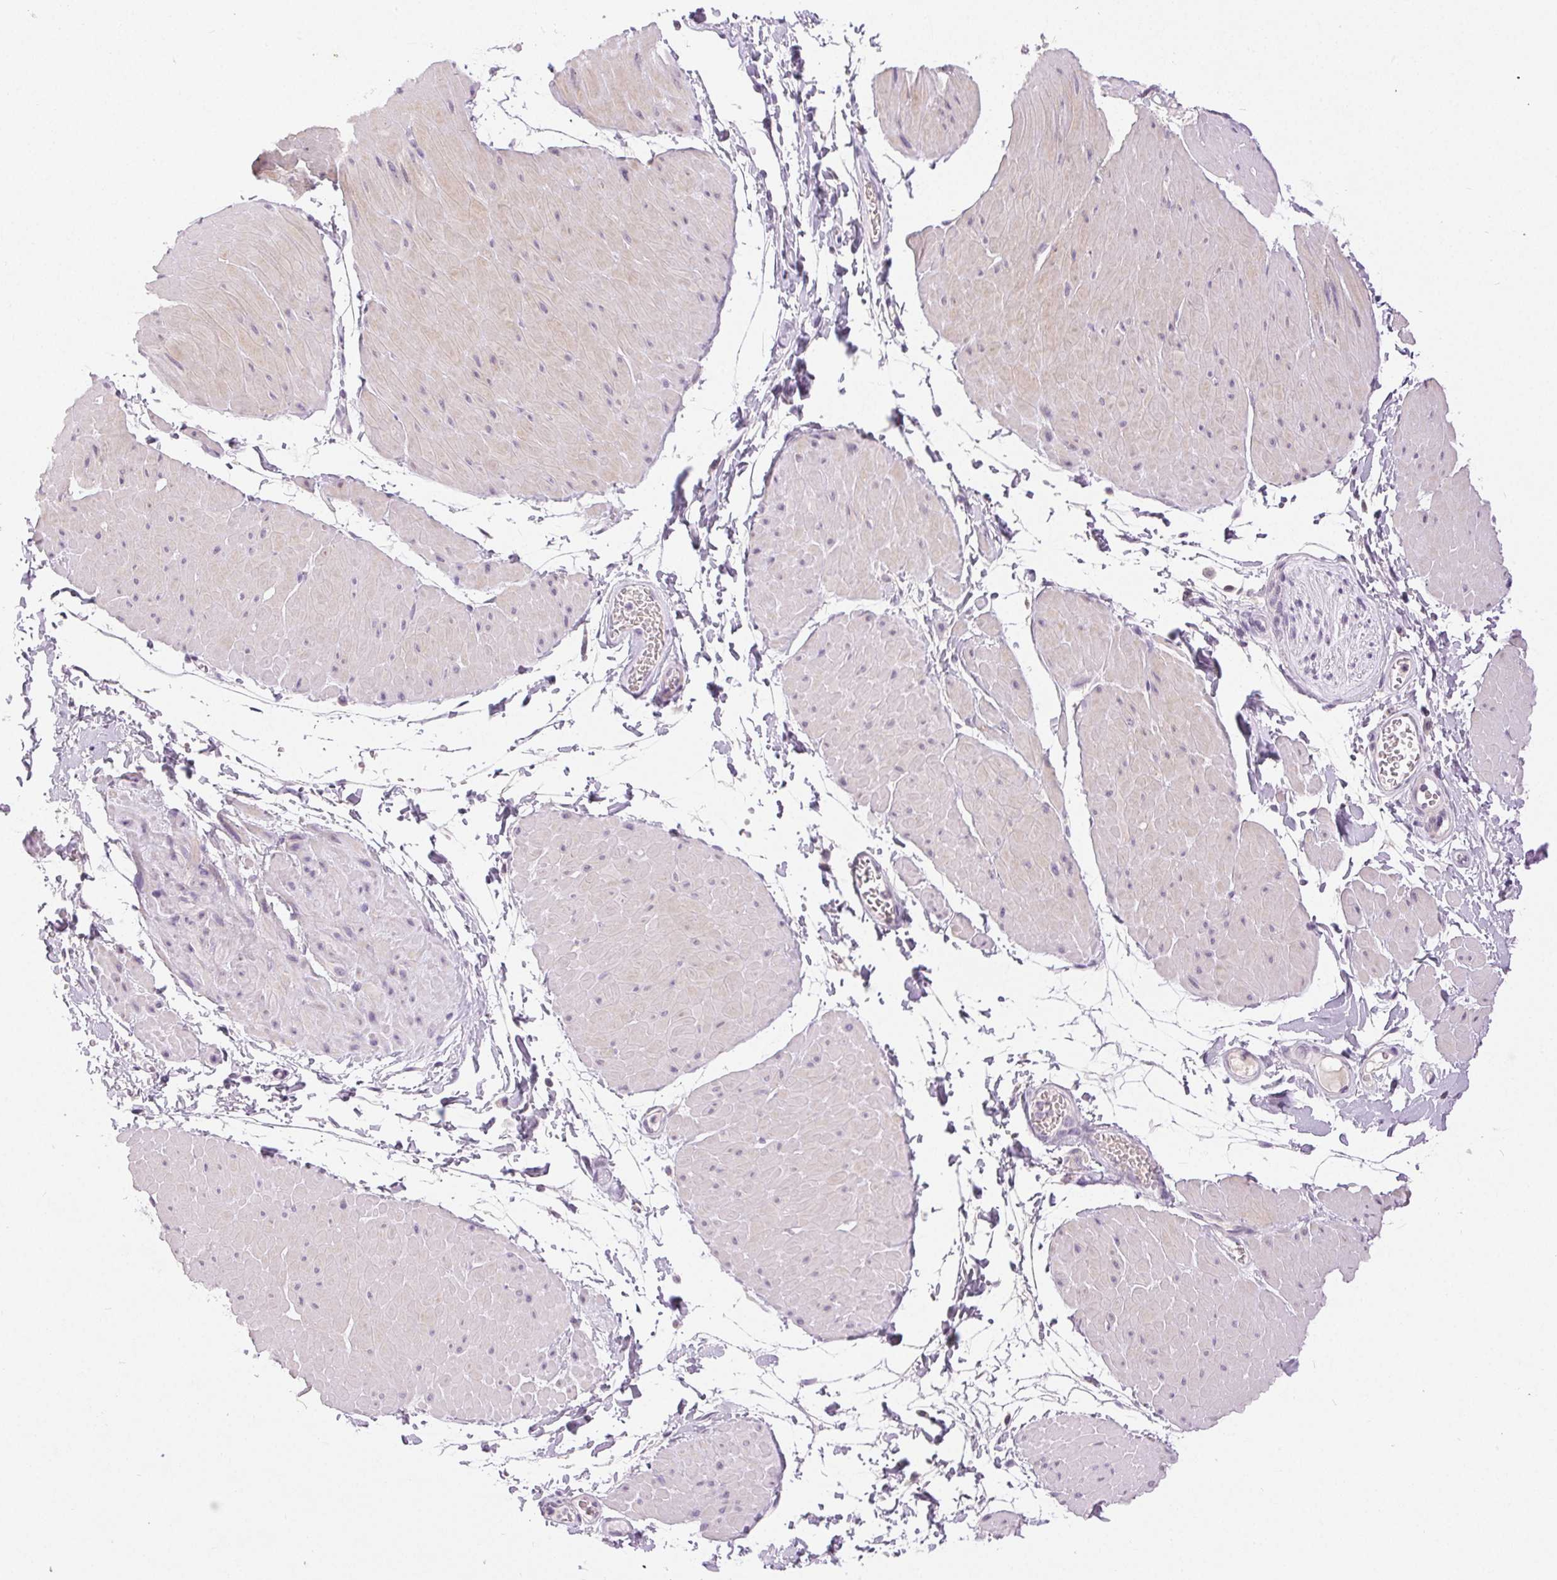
{"staining": {"intensity": "negative", "quantity": "none", "location": "none"}, "tissue": "adipose tissue", "cell_type": "Adipocytes", "image_type": "normal", "snomed": [{"axis": "morphology", "description": "Normal tissue, NOS"}, {"axis": "topography", "description": "Smooth muscle"}, {"axis": "topography", "description": "Peripheral nerve tissue"}], "caption": "High power microscopy micrograph of an immunohistochemistry photomicrograph of unremarkable adipose tissue, revealing no significant expression in adipocytes. (Brightfield microscopy of DAB immunohistochemistry (IHC) at high magnification).", "gene": "DSG3", "patient": {"sex": "male", "age": 58}}